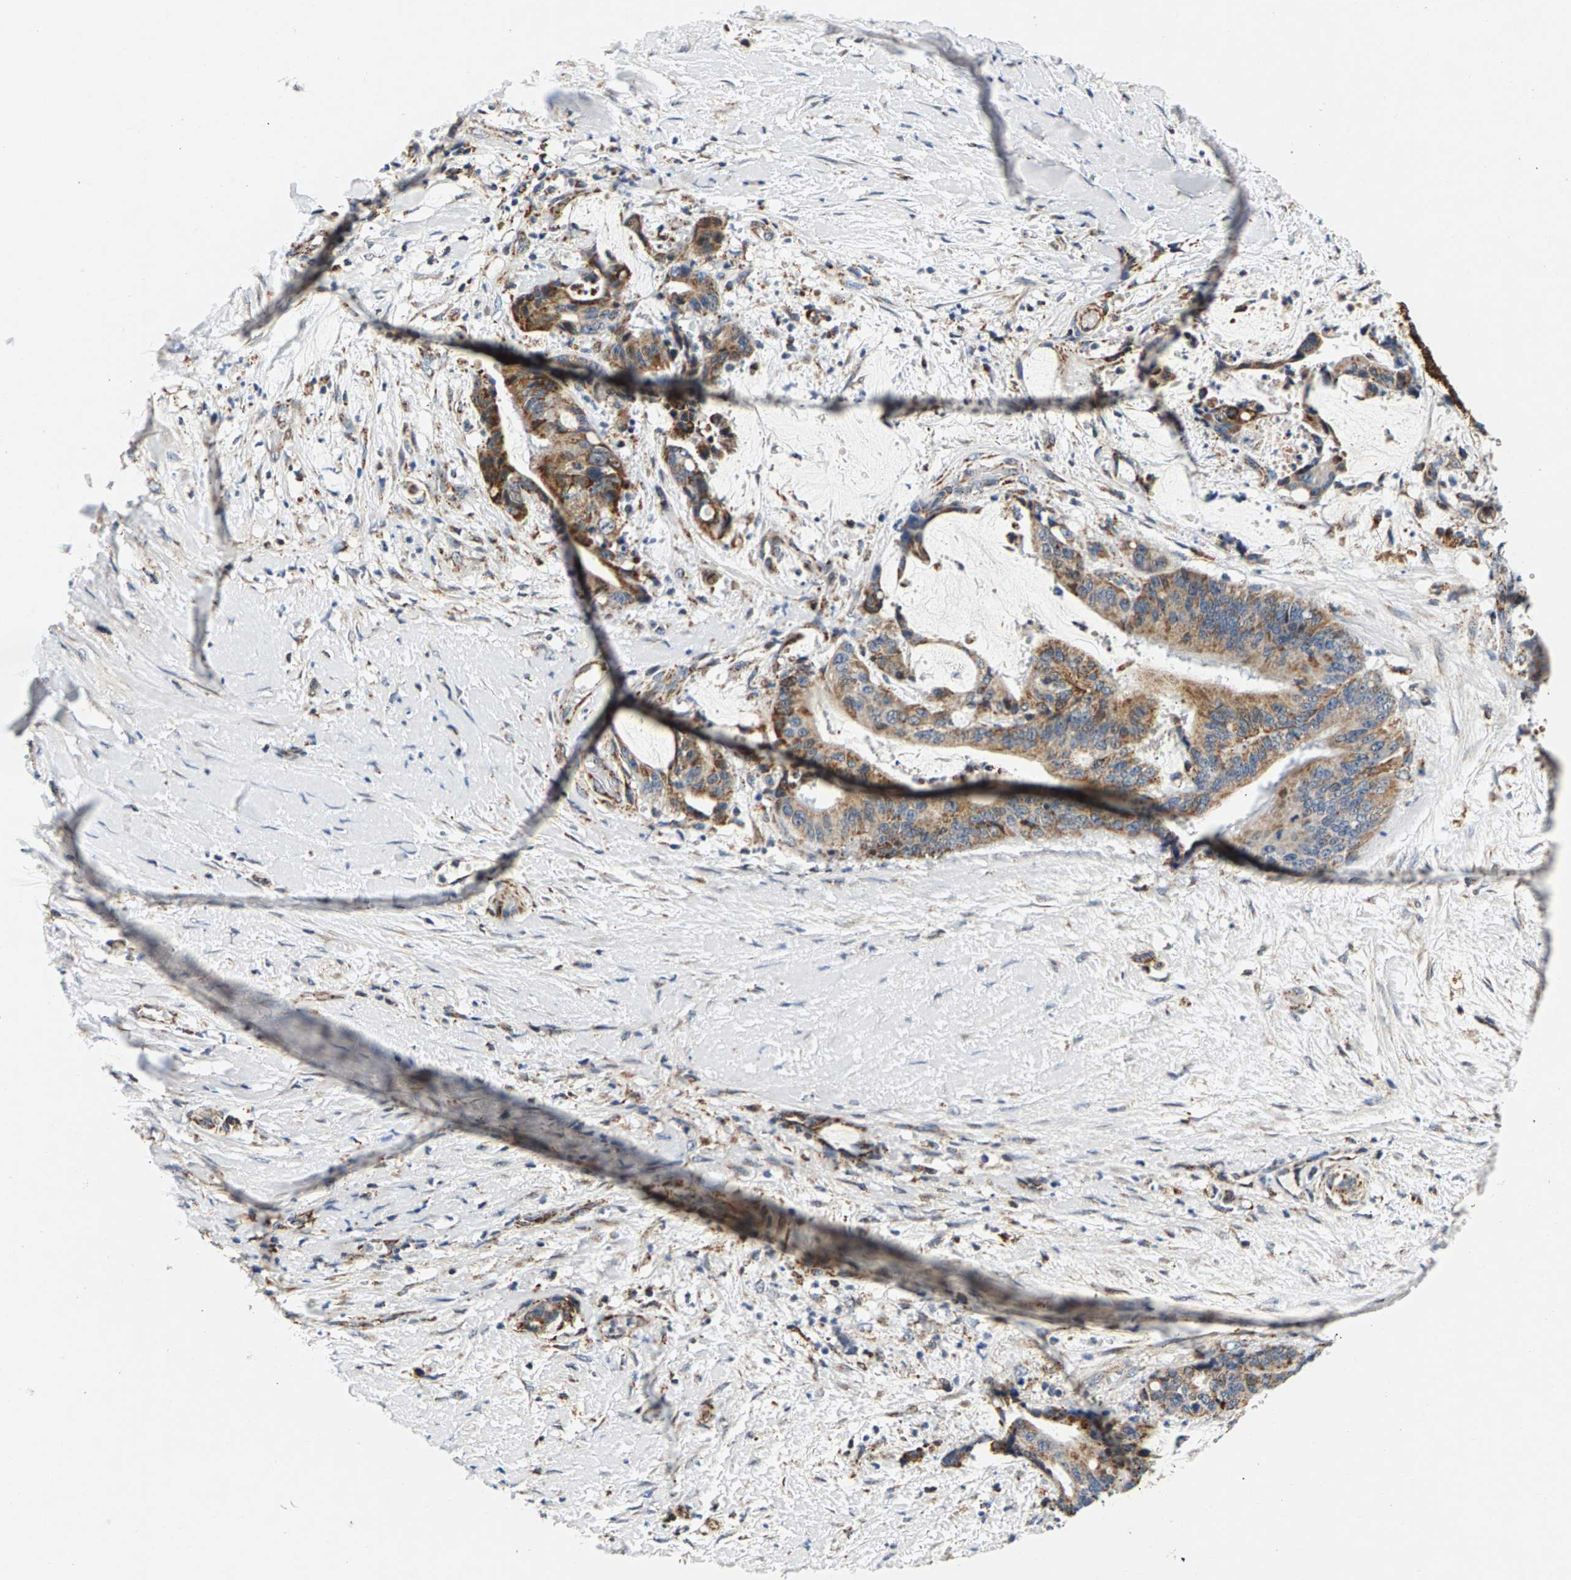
{"staining": {"intensity": "strong", "quantity": ">75%", "location": "cytoplasmic/membranous"}, "tissue": "liver cancer", "cell_type": "Tumor cells", "image_type": "cancer", "snomed": [{"axis": "morphology", "description": "Normal tissue, NOS"}, {"axis": "morphology", "description": "Cholangiocarcinoma"}, {"axis": "topography", "description": "Liver"}, {"axis": "topography", "description": "Peripheral nerve tissue"}], "caption": "Immunohistochemical staining of human liver cancer exhibits high levels of strong cytoplasmic/membranous expression in approximately >75% of tumor cells. (IHC, brightfield microscopy, high magnification).", "gene": "PDE1A", "patient": {"sex": "female", "age": 73}}